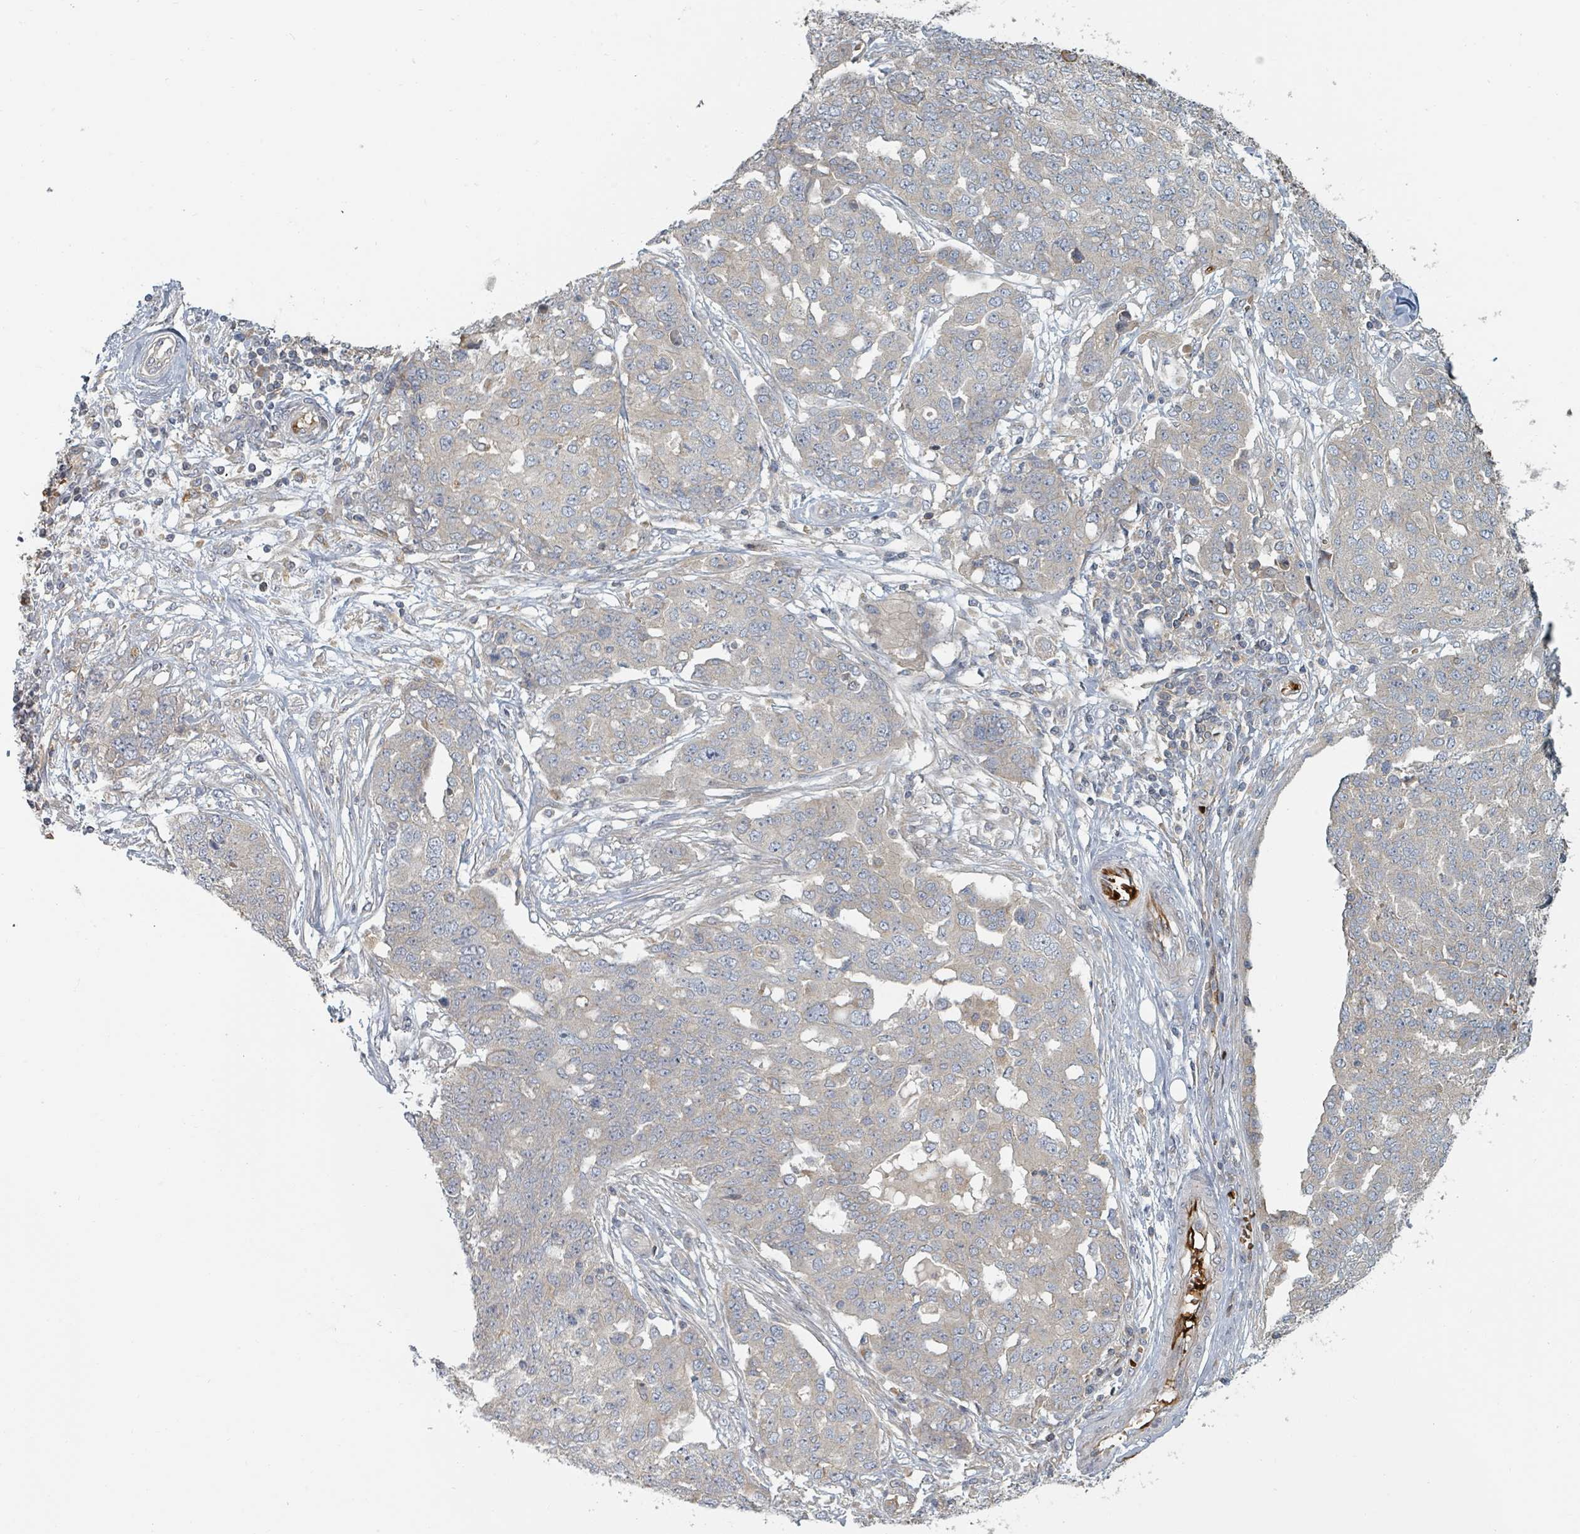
{"staining": {"intensity": "negative", "quantity": "none", "location": "none"}, "tissue": "ovarian cancer", "cell_type": "Tumor cells", "image_type": "cancer", "snomed": [{"axis": "morphology", "description": "Cystadenocarcinoma, serous, NOS"}, {"axis": "topography", "description": "Soft tissue"}, {"axis": "topography", "description": "Ovary"}], "caption": "Immunohistochemistry of human ovarian serous cystadenocarcinoma displays no staining in tumor cells.", "gene": "TRPC4AP", "patient": {"sex": "female", "age": 57}}